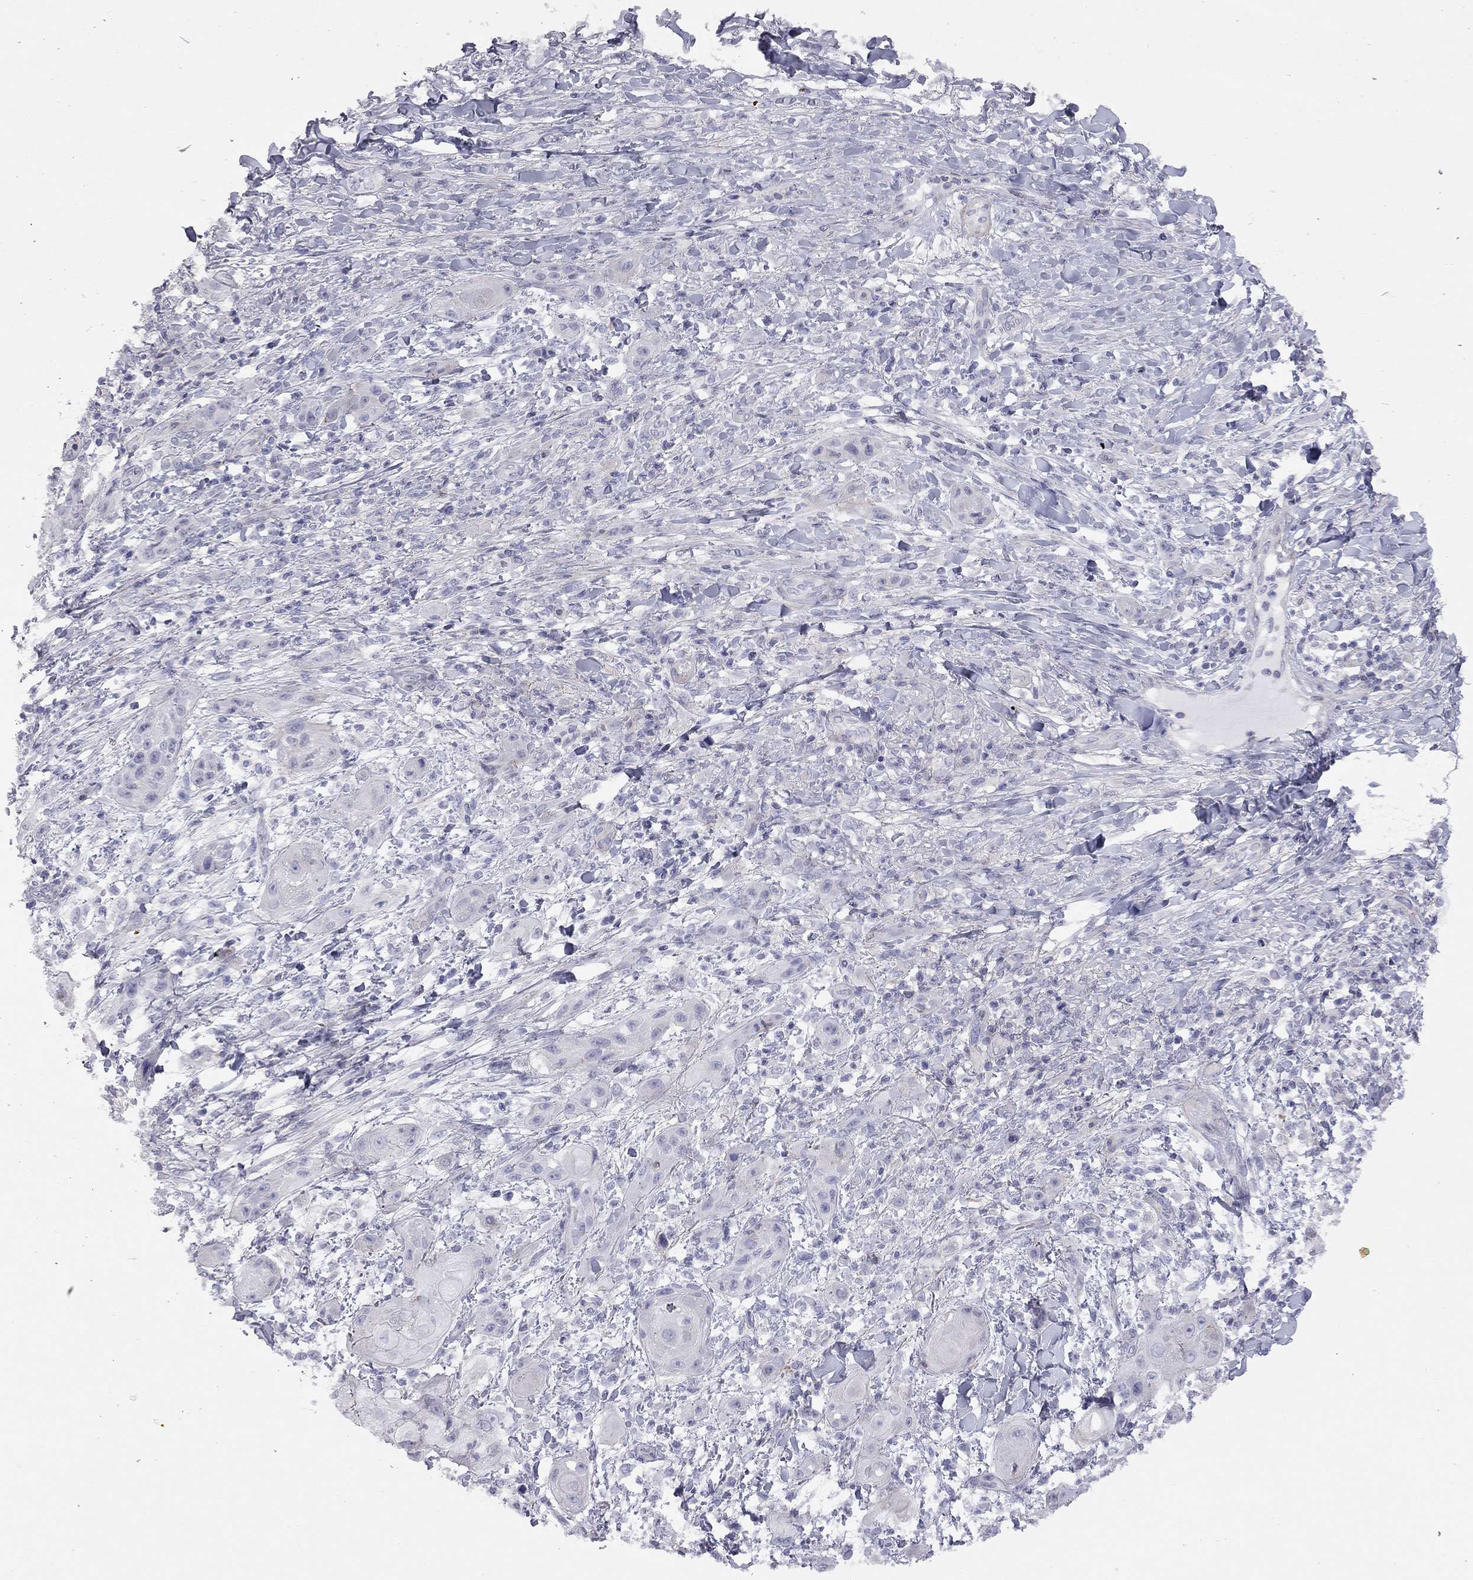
{"staining": {"intensity": "negative", "quantity": "none", "location": "none"}, "tissue": "skin cancer", "cell_type": "Tumor cells", "image_type": "cancer", "snomed": [{"axis": "morphology", "description": "Squamous cell carcinoma, NOS"}, {"axis": "topography", "description": "Skin"}], "caption": "High magnification brightfield microscopy of skin squamous cell carcinoma stained with DAB (3,3'-diaminobenzidine) (brown) and counterstained with hematoxylin (blue): tumor cells show no significant staining.", "gene": "ADCYAP1", "patient": {"sex": "male", "age": 62}}